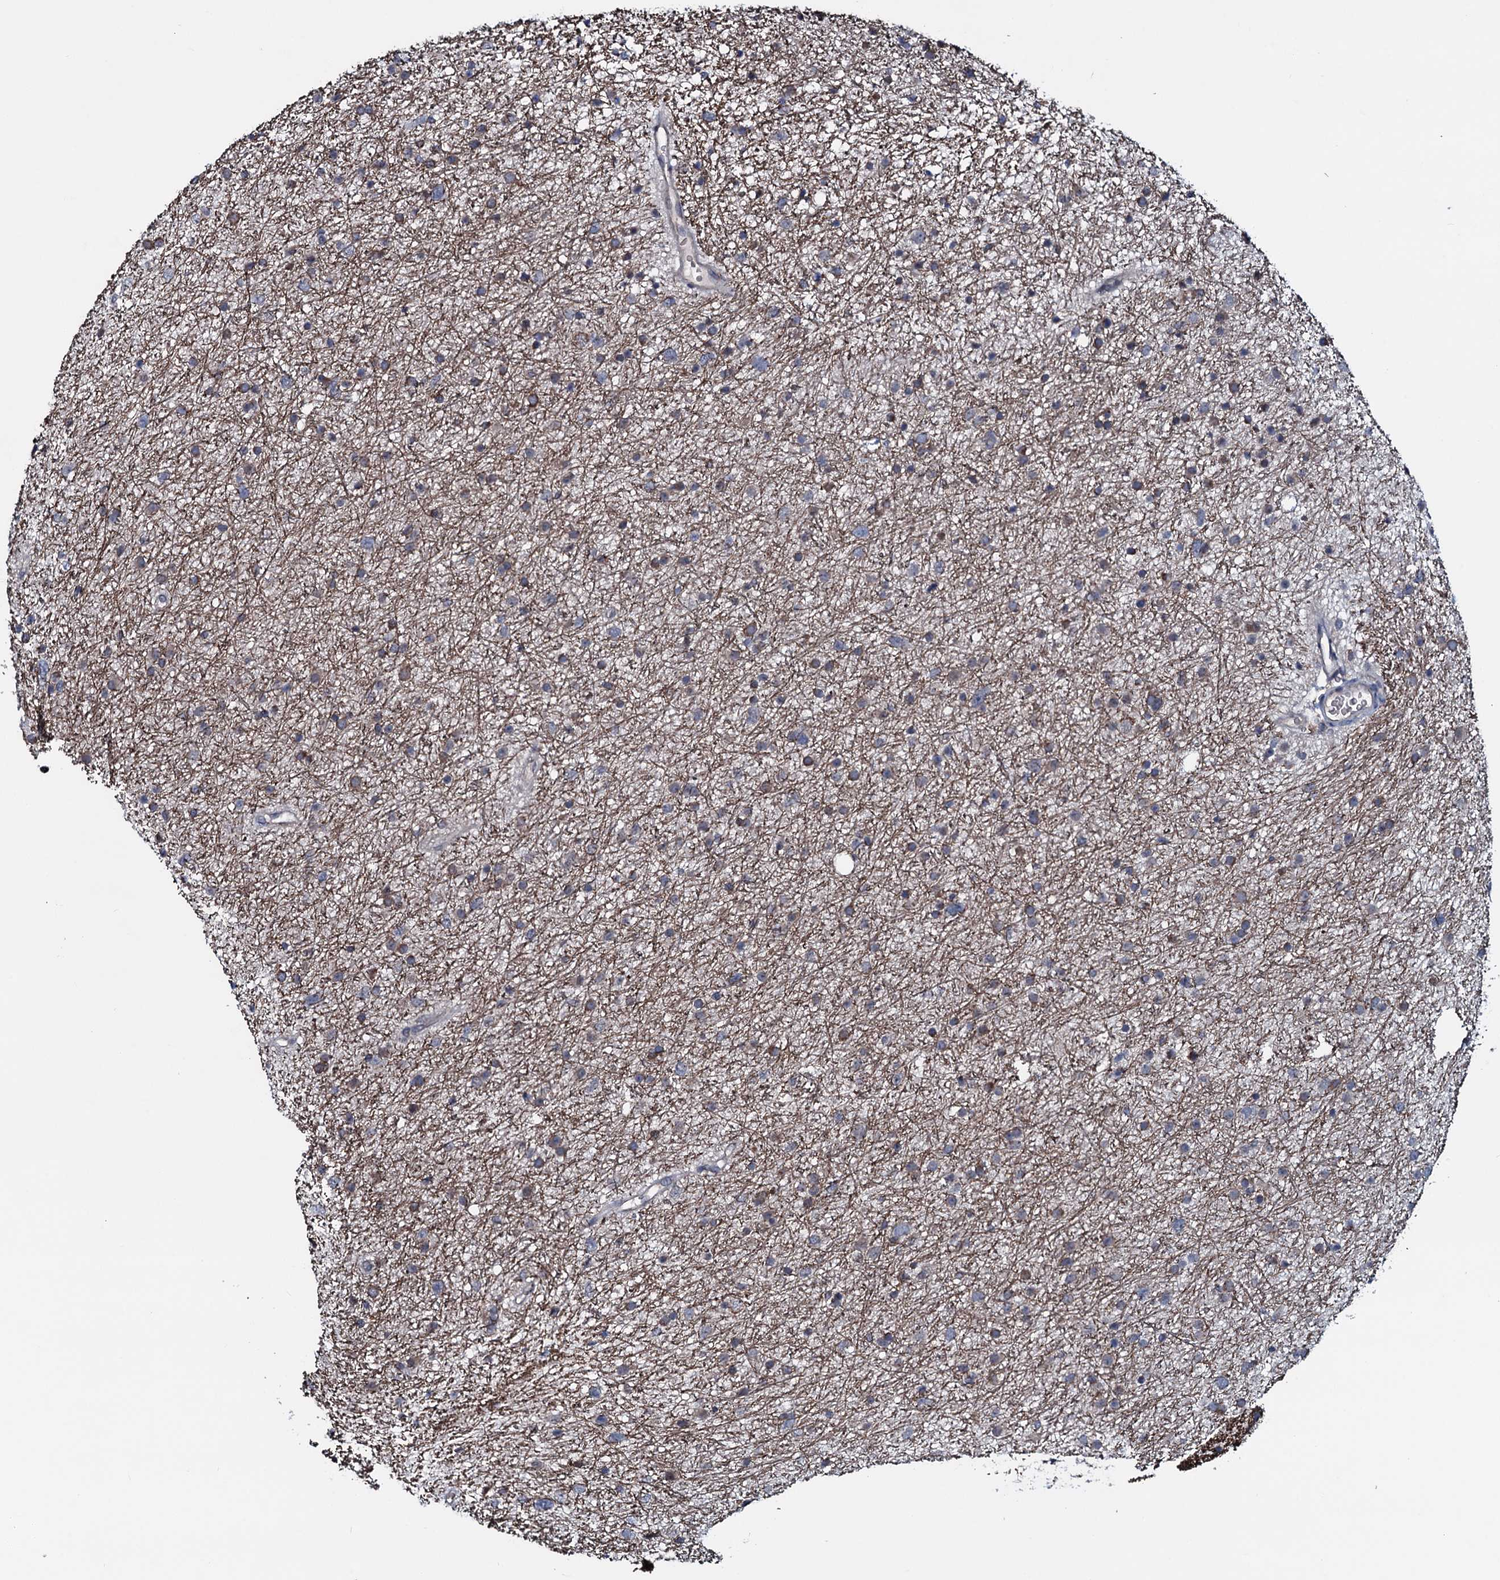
{"staining": {"intensity": "weak", "quantity": "<25%", "location": "cytoplasmic/membranous"}, "tissue": "glioma", "cell_type": "Tumor cells", "image_type": "cancer", "snomed": [{"axis": "morphology", "description": "Glioma, malignant, Low grade"}, {"axis": "topography", "description": "Cerebral cortex"}], "caption": "Tumor cells are negative for protein expression in human glioma. (DAB (3,3'-diaminobenzidine) immunohistochemistry (IHC), high magnification).", "gene": "OGFOD2", "patient": {"sex": "female", "age": 39}}